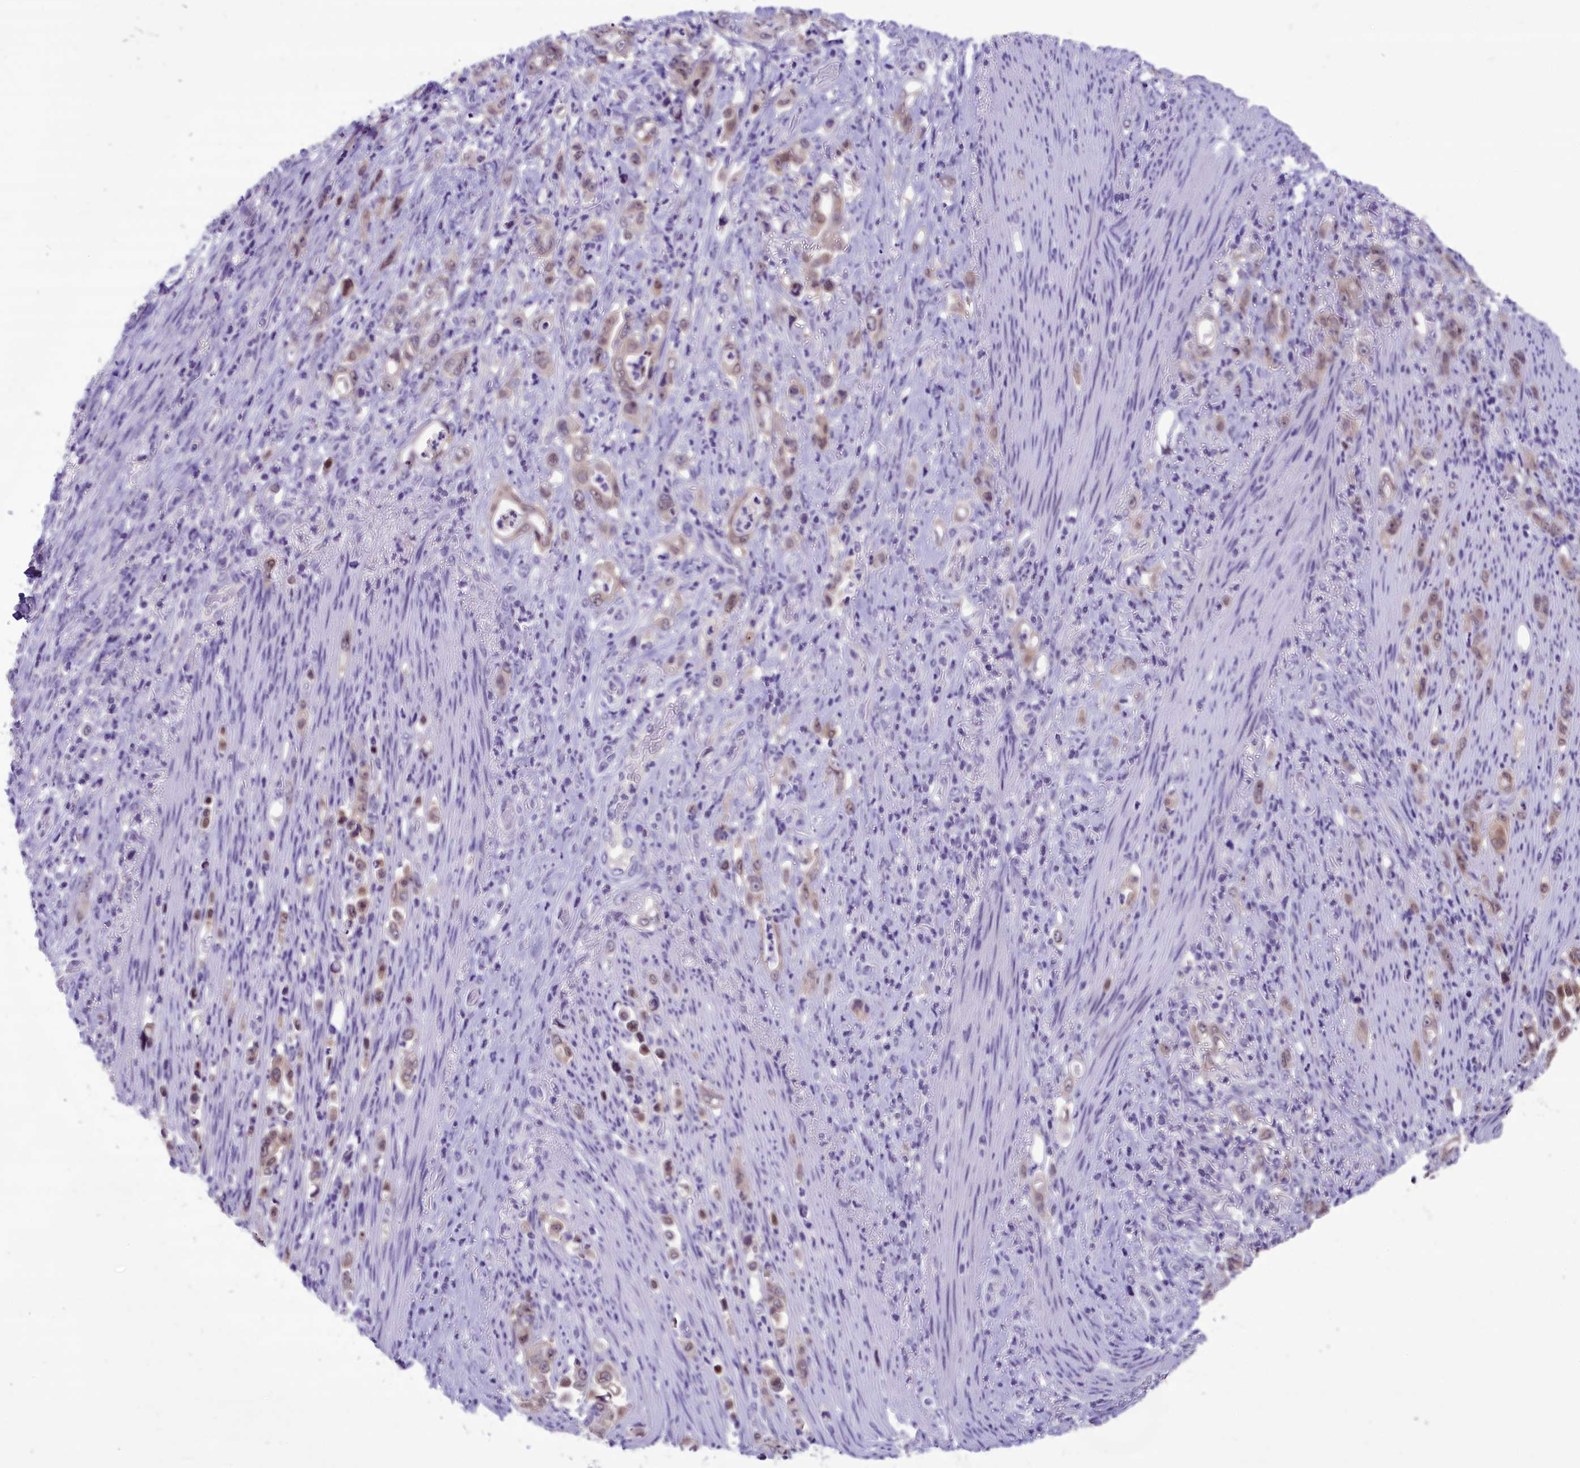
{"staining": {"intensity": "weak", "quantity": "25%-75%", "location": "nuclear"}, "tissue": "stomach cancer", "cell_type": "Tumor cells", "image_type": "cancer", "snomed": [{"axis": "morphology", "description": "Normal tissue, NOS"}, {"axis": "morphology", "description": "Adenocarcinoma, NOS"}, {"axis": "topography", "description": "Stomach"}], "caption": "High-power microscopy captured an immunohistochemistry (IHC) photomicrograph of adenocarcinoma (stomach), revealing weak nuclear positivity in about 25%-75% of tumor cells. Immunohistochemistry (ihc) stains the protein of interest in brown and the nuclei are stained blue.", "gene": "PRR15", "patient": {"sex": "female", "age": 79}}